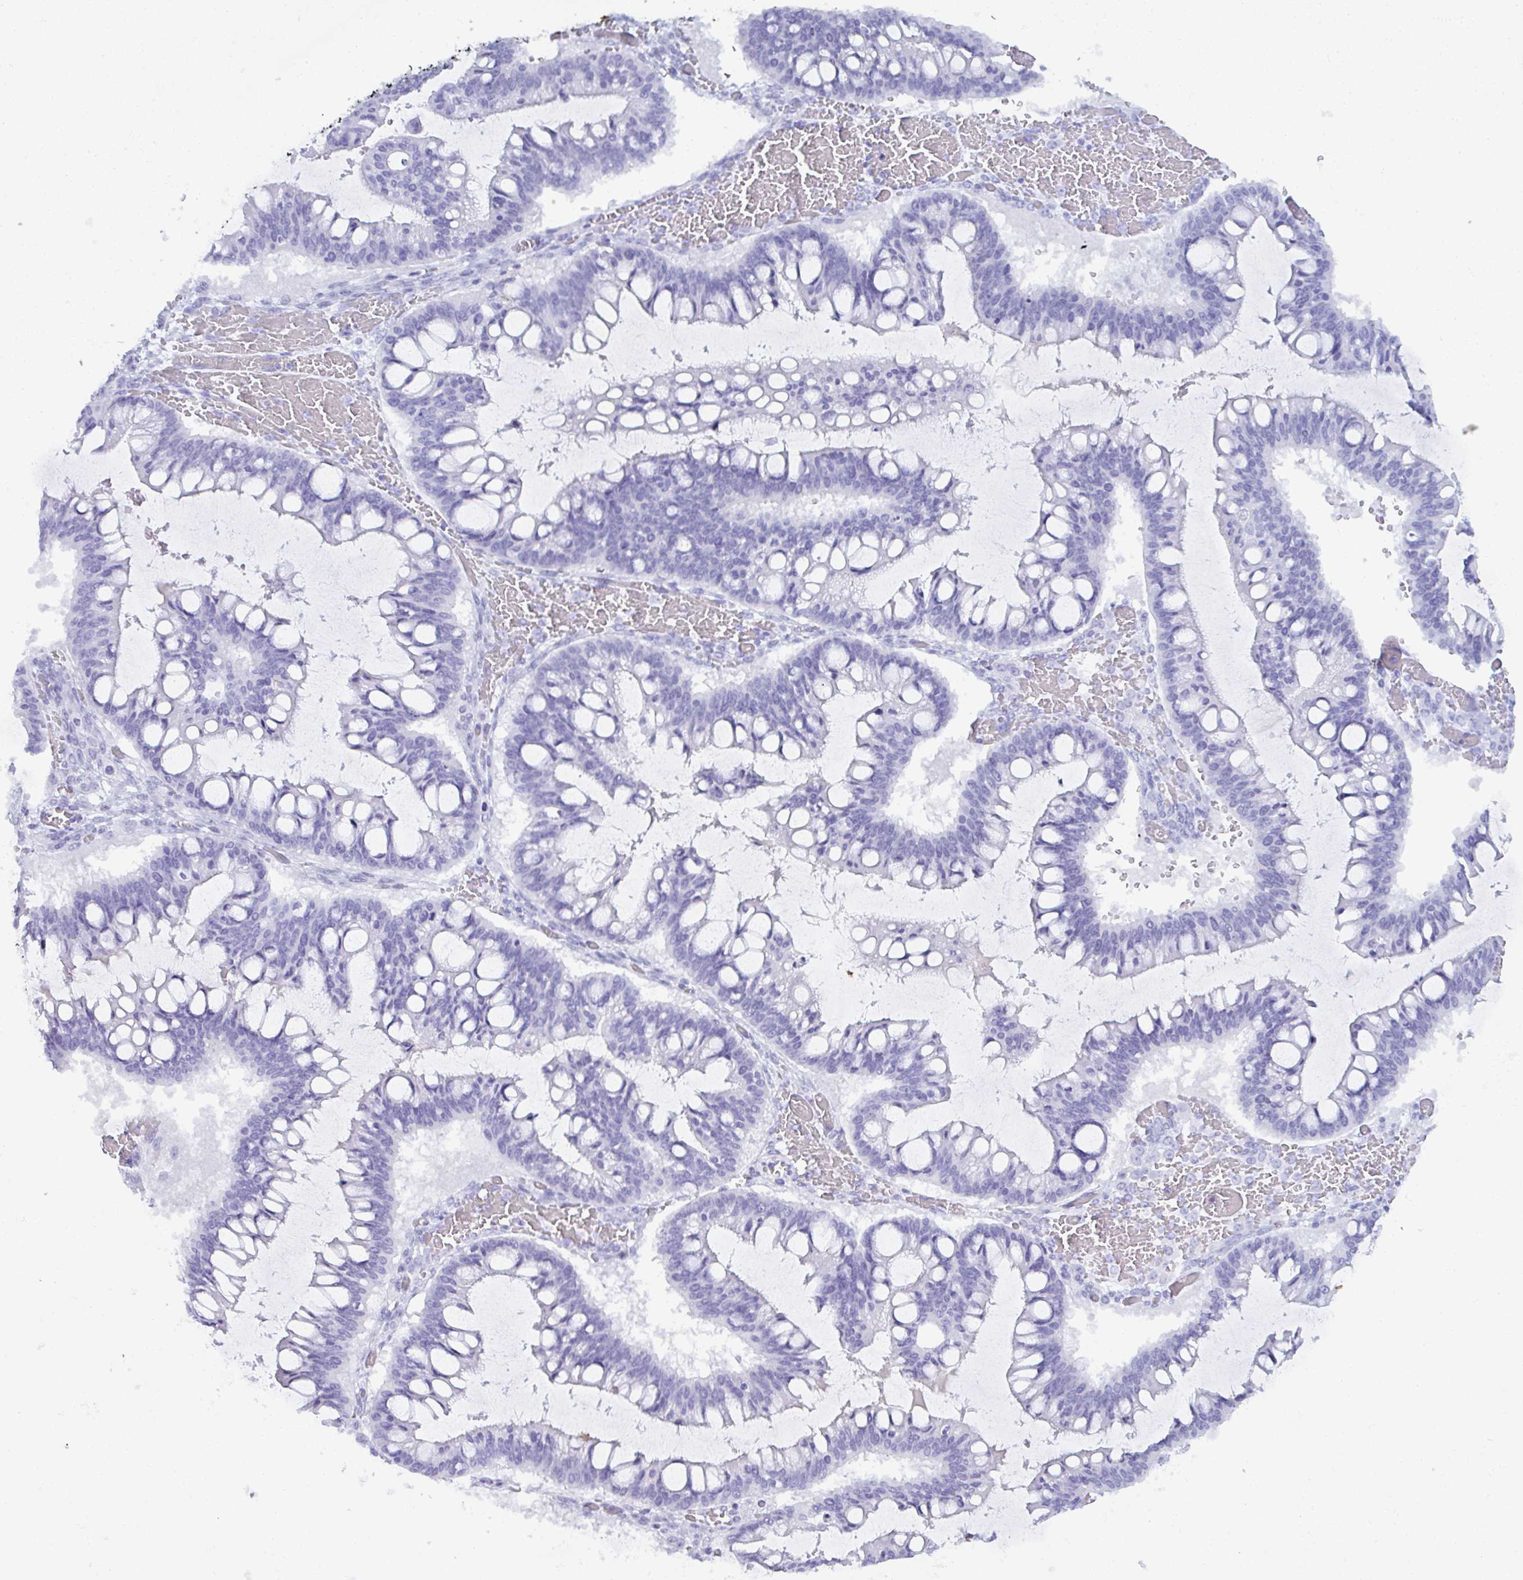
{"staining": {"intensity": "negative", "quantity": "none", "location": "none"}, "tissue": "ovarian cancer", "cell_type": "Tumor cells", "image_type": "cancer", "snomed": [{"axis": "morphology", "description": "Cystadenocarcinoma, mucinous, NOS"}, {"axis": "topography", "description": "Ovary"}], "caption": "Tumor cells are negative for brown protein staining in ovarian mucinous cystadenocarcinoma. (Brightfield microscopy of DAB immunohistochemistry (IHC) at high magnification).", "gene": "MRGPRG", "patient": {"sex": "female", "age": 73}}